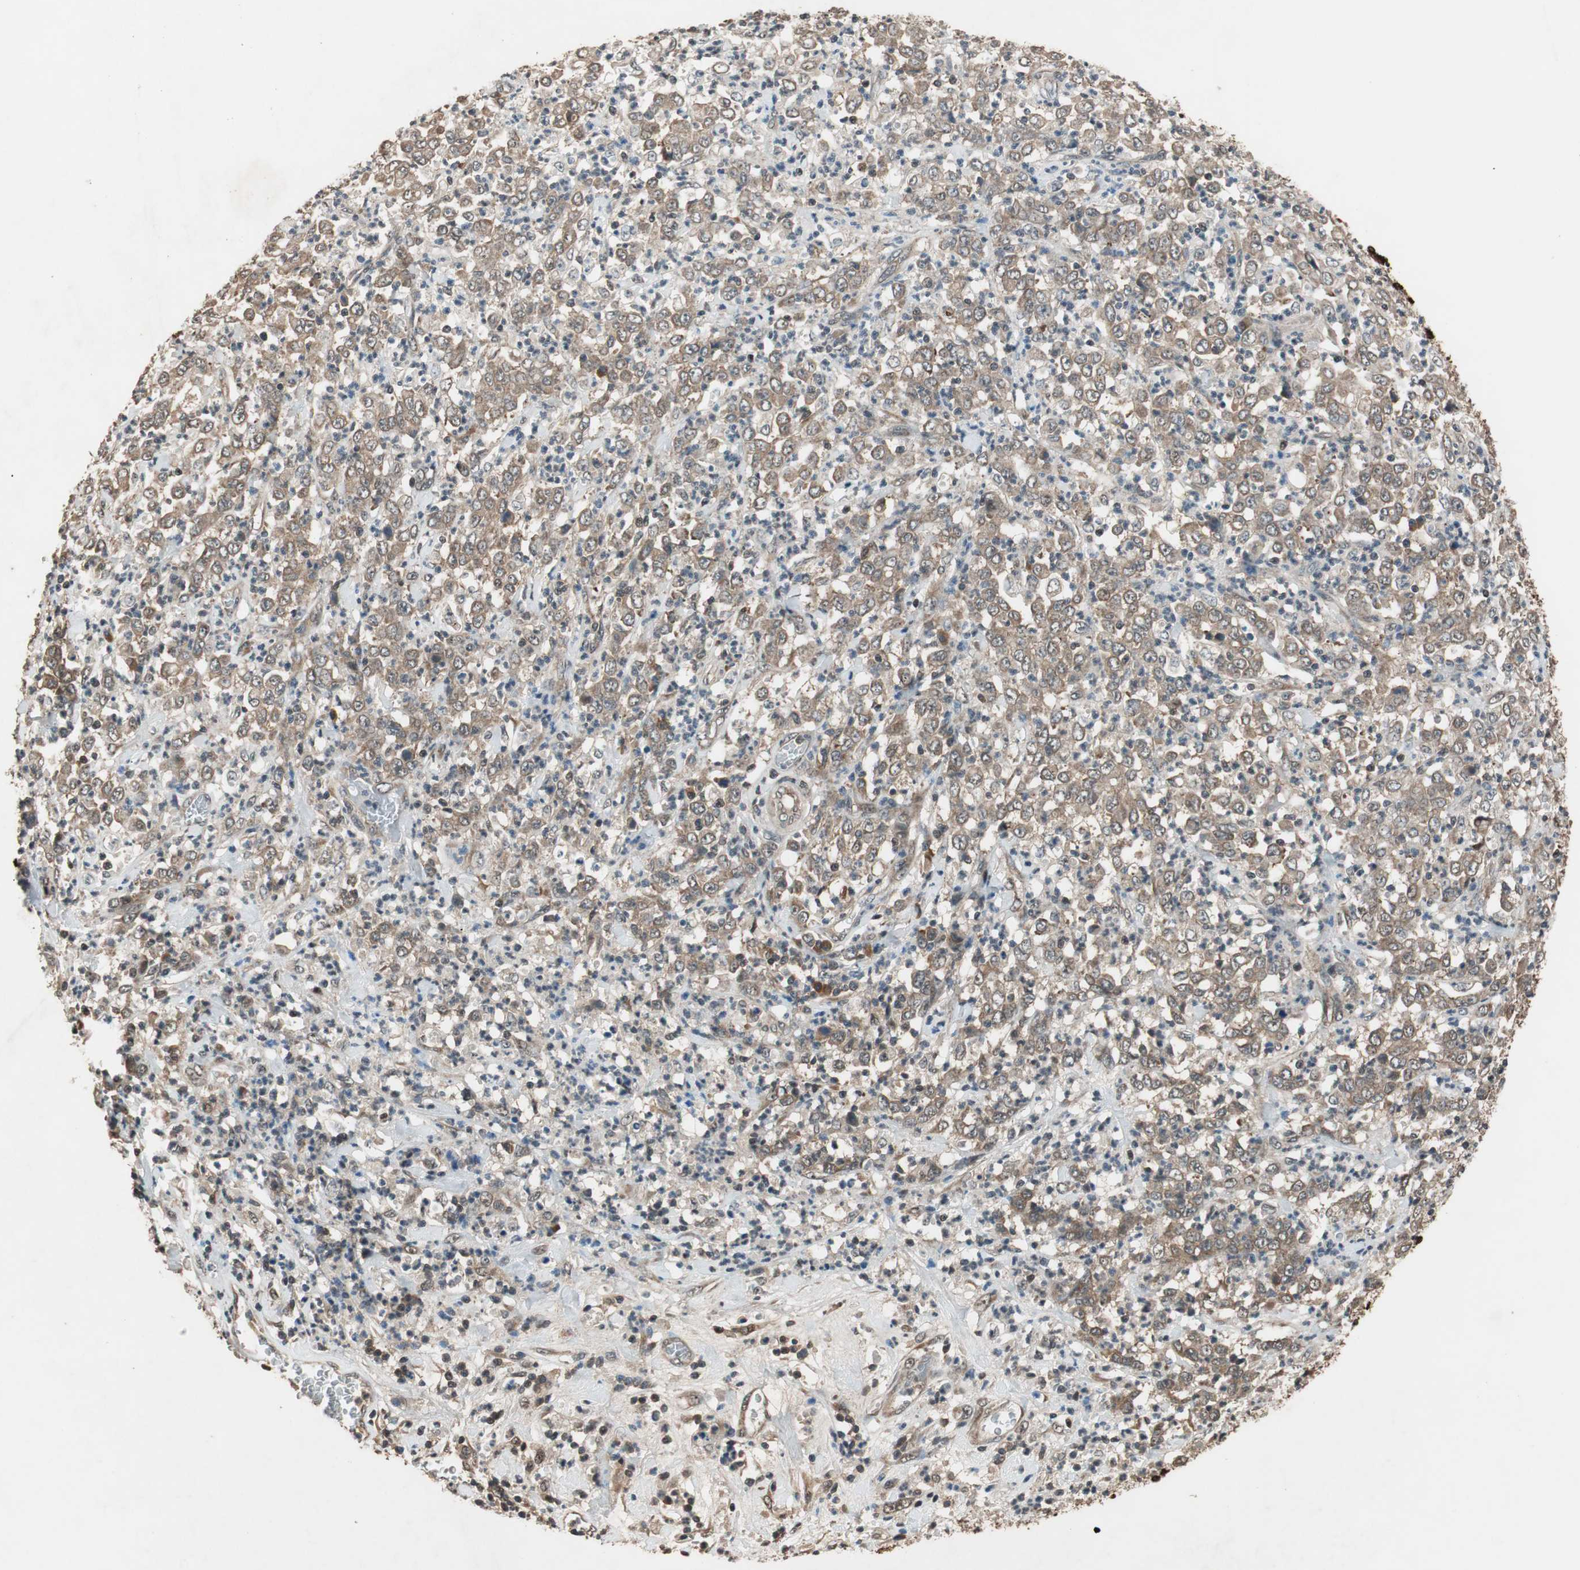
{"staining": {"intensity": "moderate", "quantity": ">75%", "location": "cytoplasmic/membranous"}, "tissue": "stomach cancer", "cell_type": "Tumor cells", "image_type": "cancer", "snomed": [{"axis": "morphology", "description": "Adenocarcinoma, NOS"}, {"axis": "topography", "description": "Stomach, lower"}], "caption": "Immunohistochemical staining of human stomach cancer demonstrates moderate cytoplasmic/membranous protein positivity in approximately >75% of tumor cells. (DAB = brown stain, brightfield microscopy at high magnification).", "gene": "TMEM230", "patient": {"sex": "female", "age": 71}}